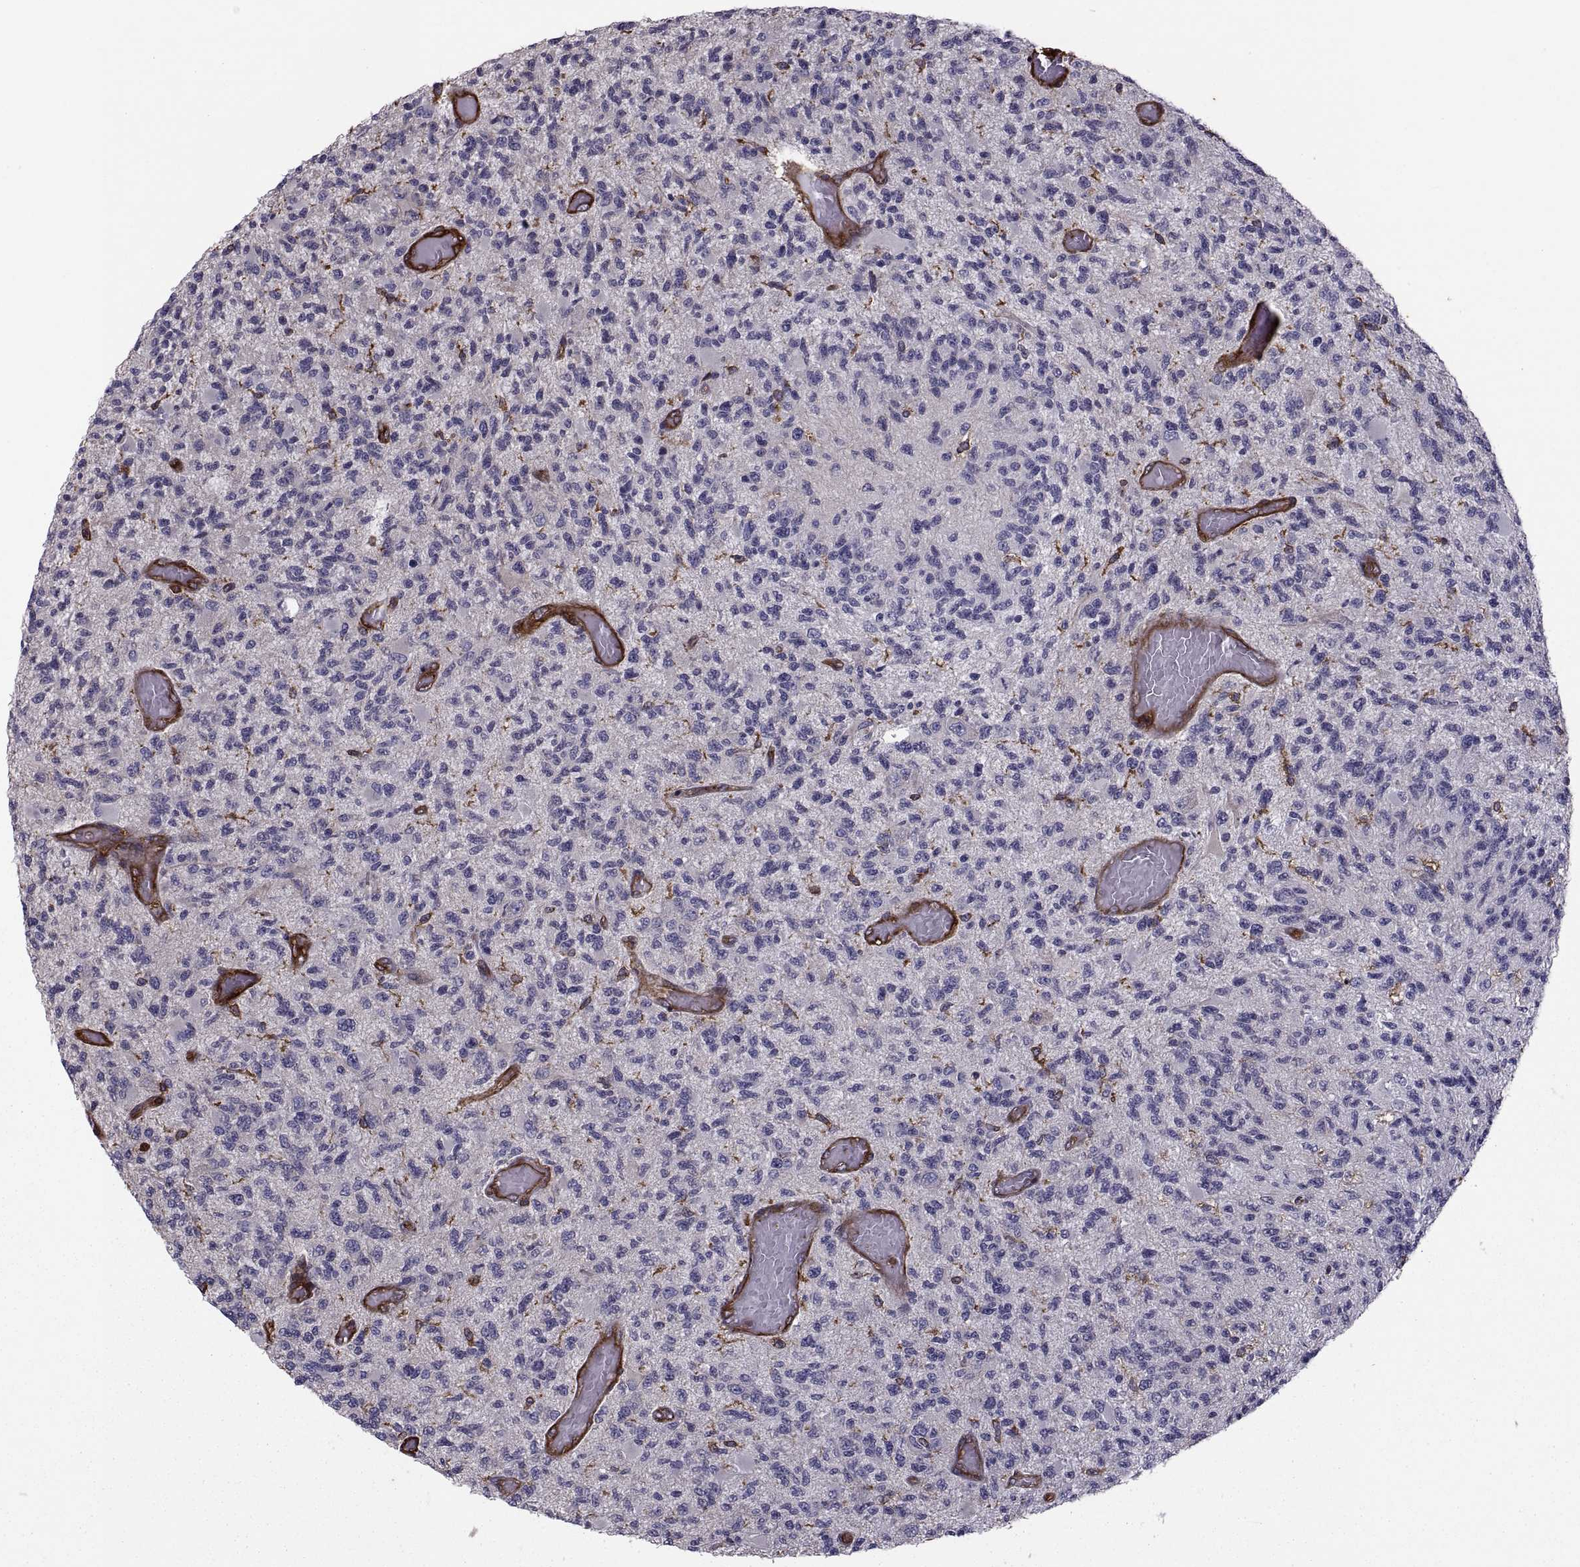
{"staining": {"intensity": "negative", "quantity": "none", "location": "none"}, "tissue": "glioma", "cell_type": "Tumor cells", "image_type": "cancer", "snomed": [{"axis": "morphology", "description": "Glioma, malignant, High grade"}, {"axis": "topography", "description": "Brain"}], "caption": "Micrograph shows no protein staining in tumor cells of malignant glioma (high-grade) tissue.", "gene": "MYH9", "patient": {"sex": "female", "age": 63}}